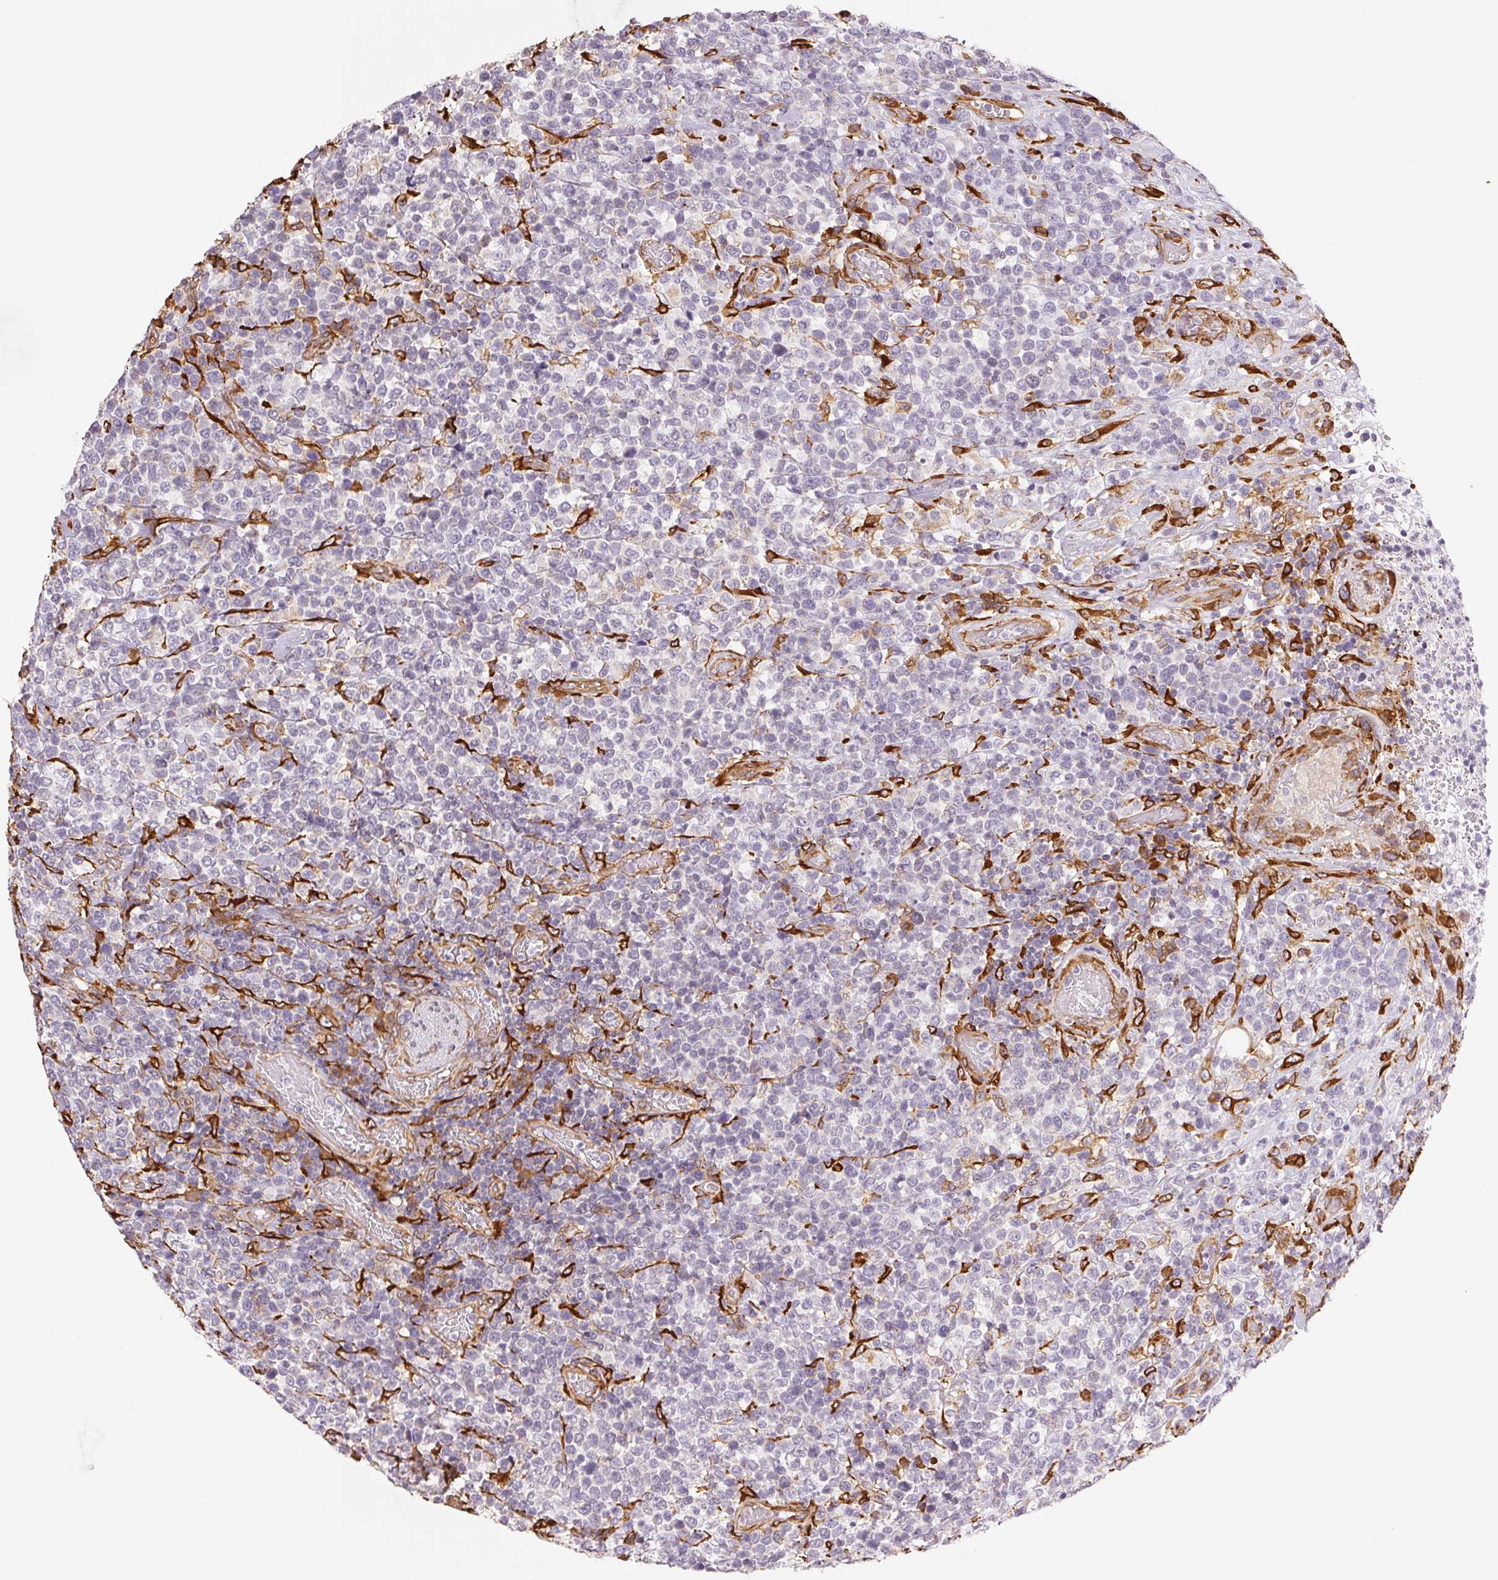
{"staining": {"intensity": "negative", "quantity": "none", "location": "none"}, "tissue": "lymphoma", "cell_type": "Tumor cells", "image_type": "cancer", "snomed": [{"axis": "morphology", "description": "Malignant lymphoma, non-Hodgkin's type, High grade"}, {"axis": "topography", "description": "Soft tissue"}], "caption": "Lymphoma was stained to show a protein in brown. There is no significant positivity in tumor cells.", "gene": "RCN3", "patient": {"sex": "female", "age": 56}}